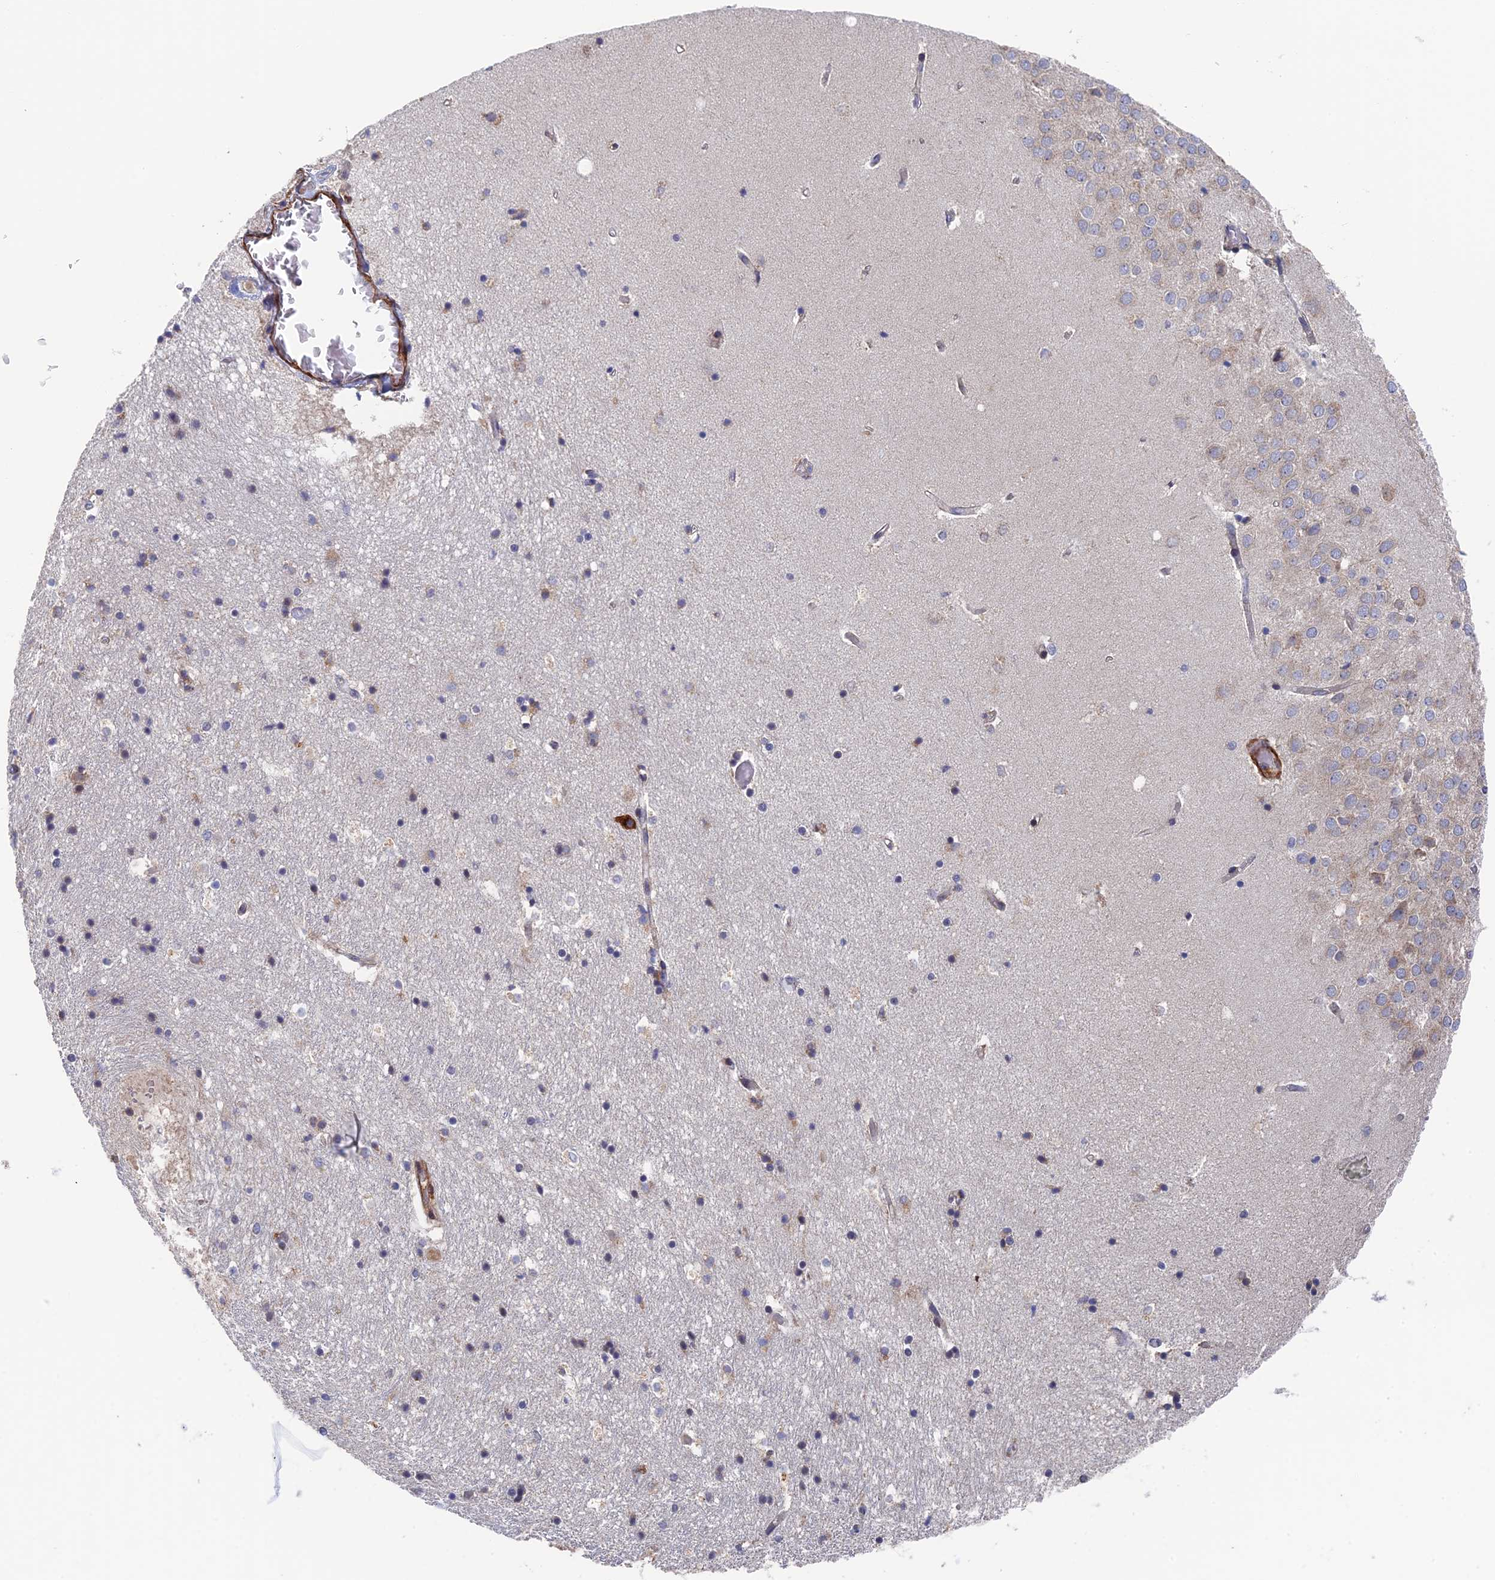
{"staining": {"intensity": "negative", "quantity": "none", "location": "none"}, "tissue": "hippocampus", "cell_type": "Glial cells", "image_type": "normal", "snomed": [{"axis": "morphology", "description": "Normal tissue, NOS"}, {"axis": "topography", "description": "Hippocampus"}], "caption": "Immunohistochemistry (IHC) histopathology image of normal hippocampus: hippocampus stained with DAB (3,3'-diaminobenzidine) exhibits no significant protein expression in glial cells.", "gene": "ZNF320", "patient": {"sex": "female", "age": 52}}